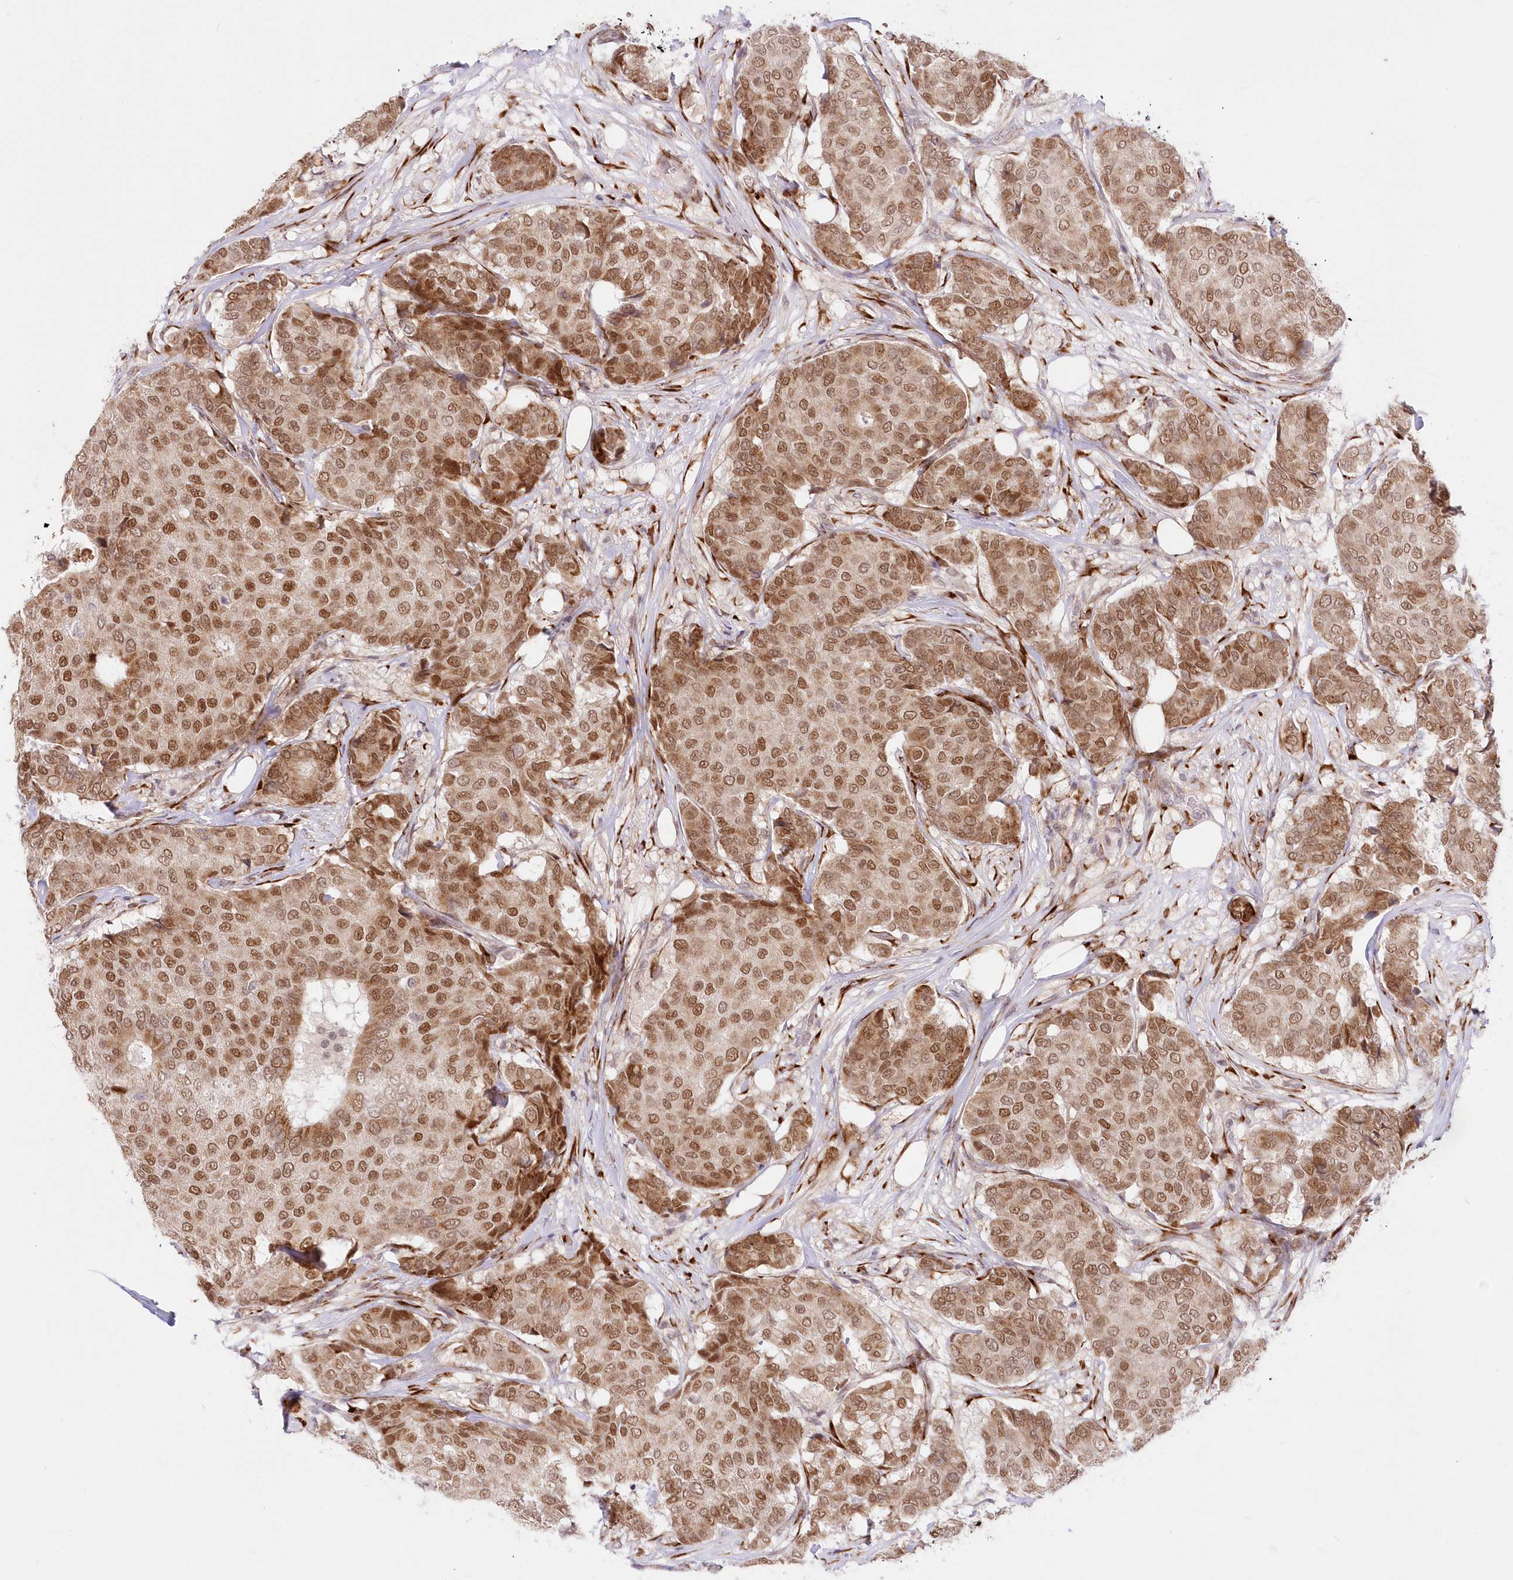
{"staining": {"intensity": "moderate", "quantity": ">75%", "location": "nuclear"}, "tissue": "breast cancer", "cell_type": "Tumor cells", "image_type": "cancer", "snomed": [{"axis": "morphology", "description": "Duct carcinoma"}, {"axis": "topography", "description": "Breast"}], "caption": "Protein analysis of breast cancer (invasive ductal carcinoma) tissue reveals moderate nuclear staining in approximately >75% of tumor cells.", "gene": "LDB1", "patient": {"sex": "female", "age": 75}}